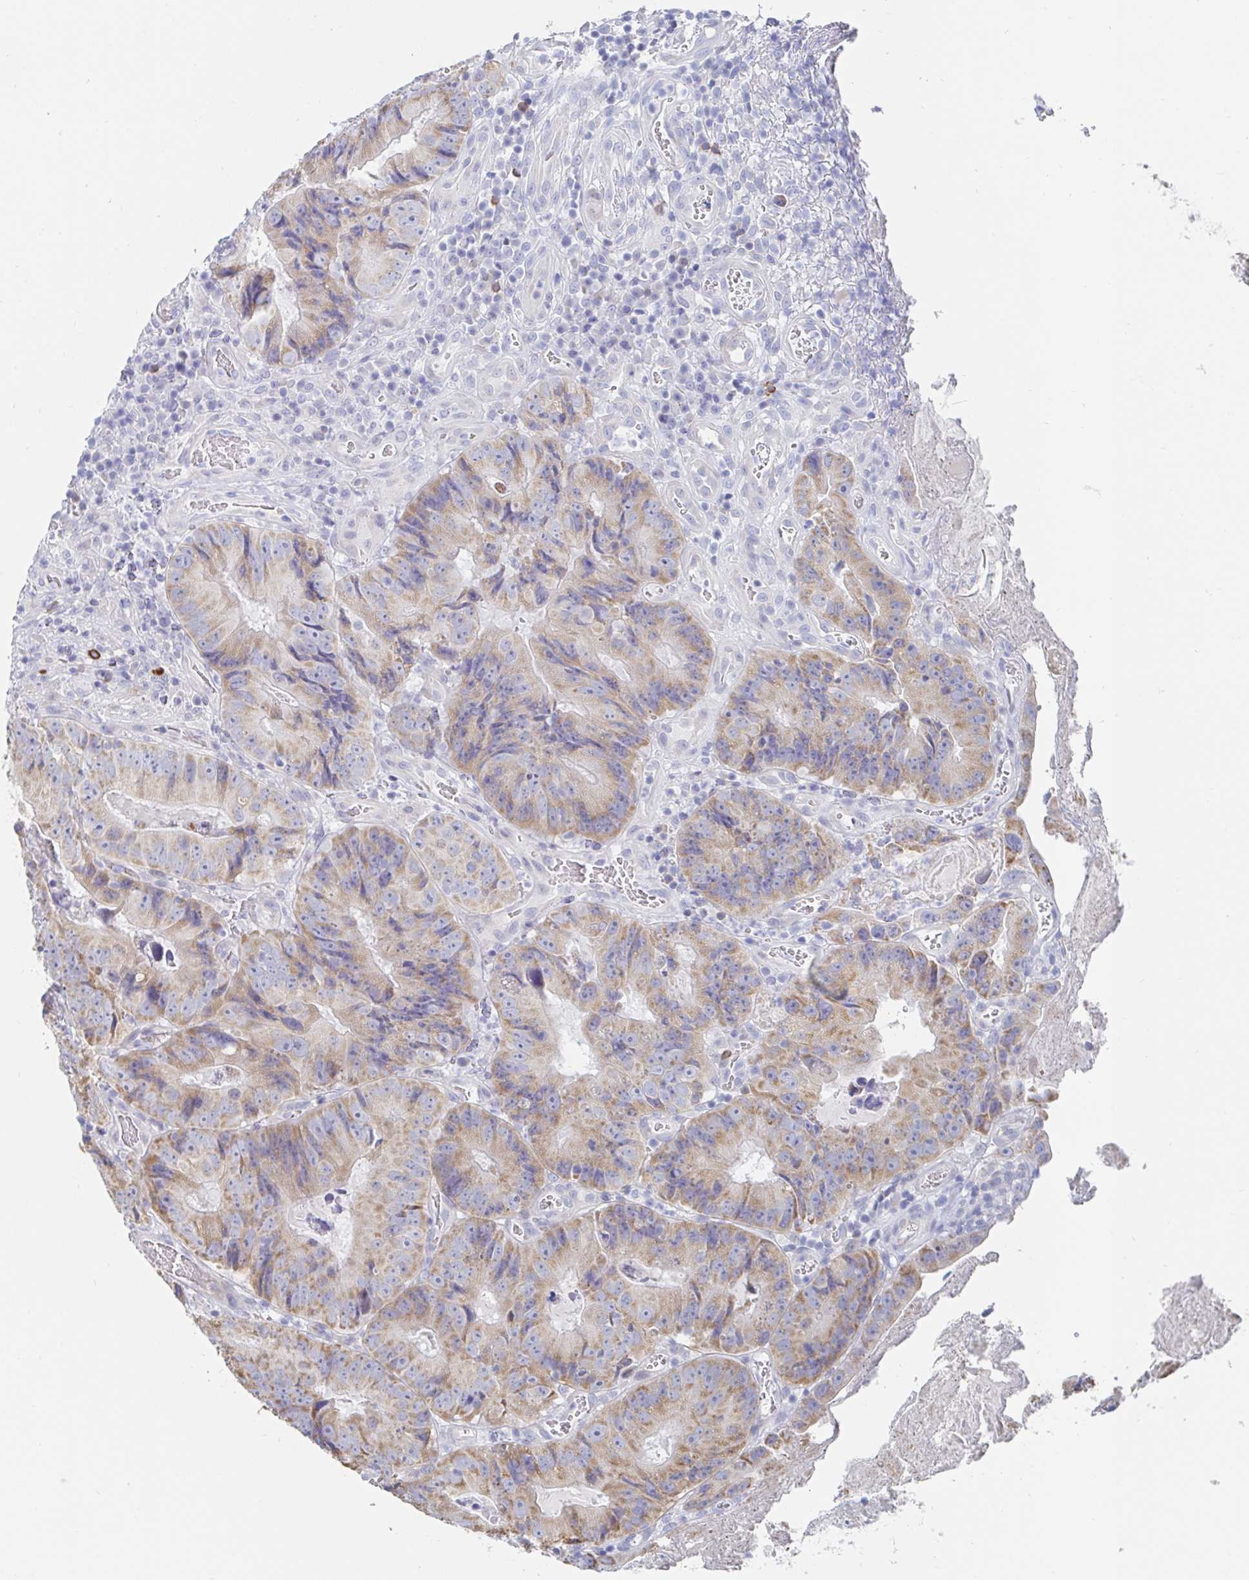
{"staining": {"intensity": "weak", "quantity": "25%-75%", "location": "cytoplasmic/membranous"}, "tissue": "colorectal cancer", "cell_type": "Tumor cells", "image_type": "cancer", "snomed": [{"axis": "morphology", "description": "Adenocarcinoma, NOS"}, {"axis": "topography", "description": "Colon"}], "caption": "Colorectal adenocarcinoma tissue exhibits weak cytoplasmic/membranous positivity in approximately 25%-75% of tumor cells", "gene": "PACSIN1", "patient": {"sex": "female", "age": 86}}